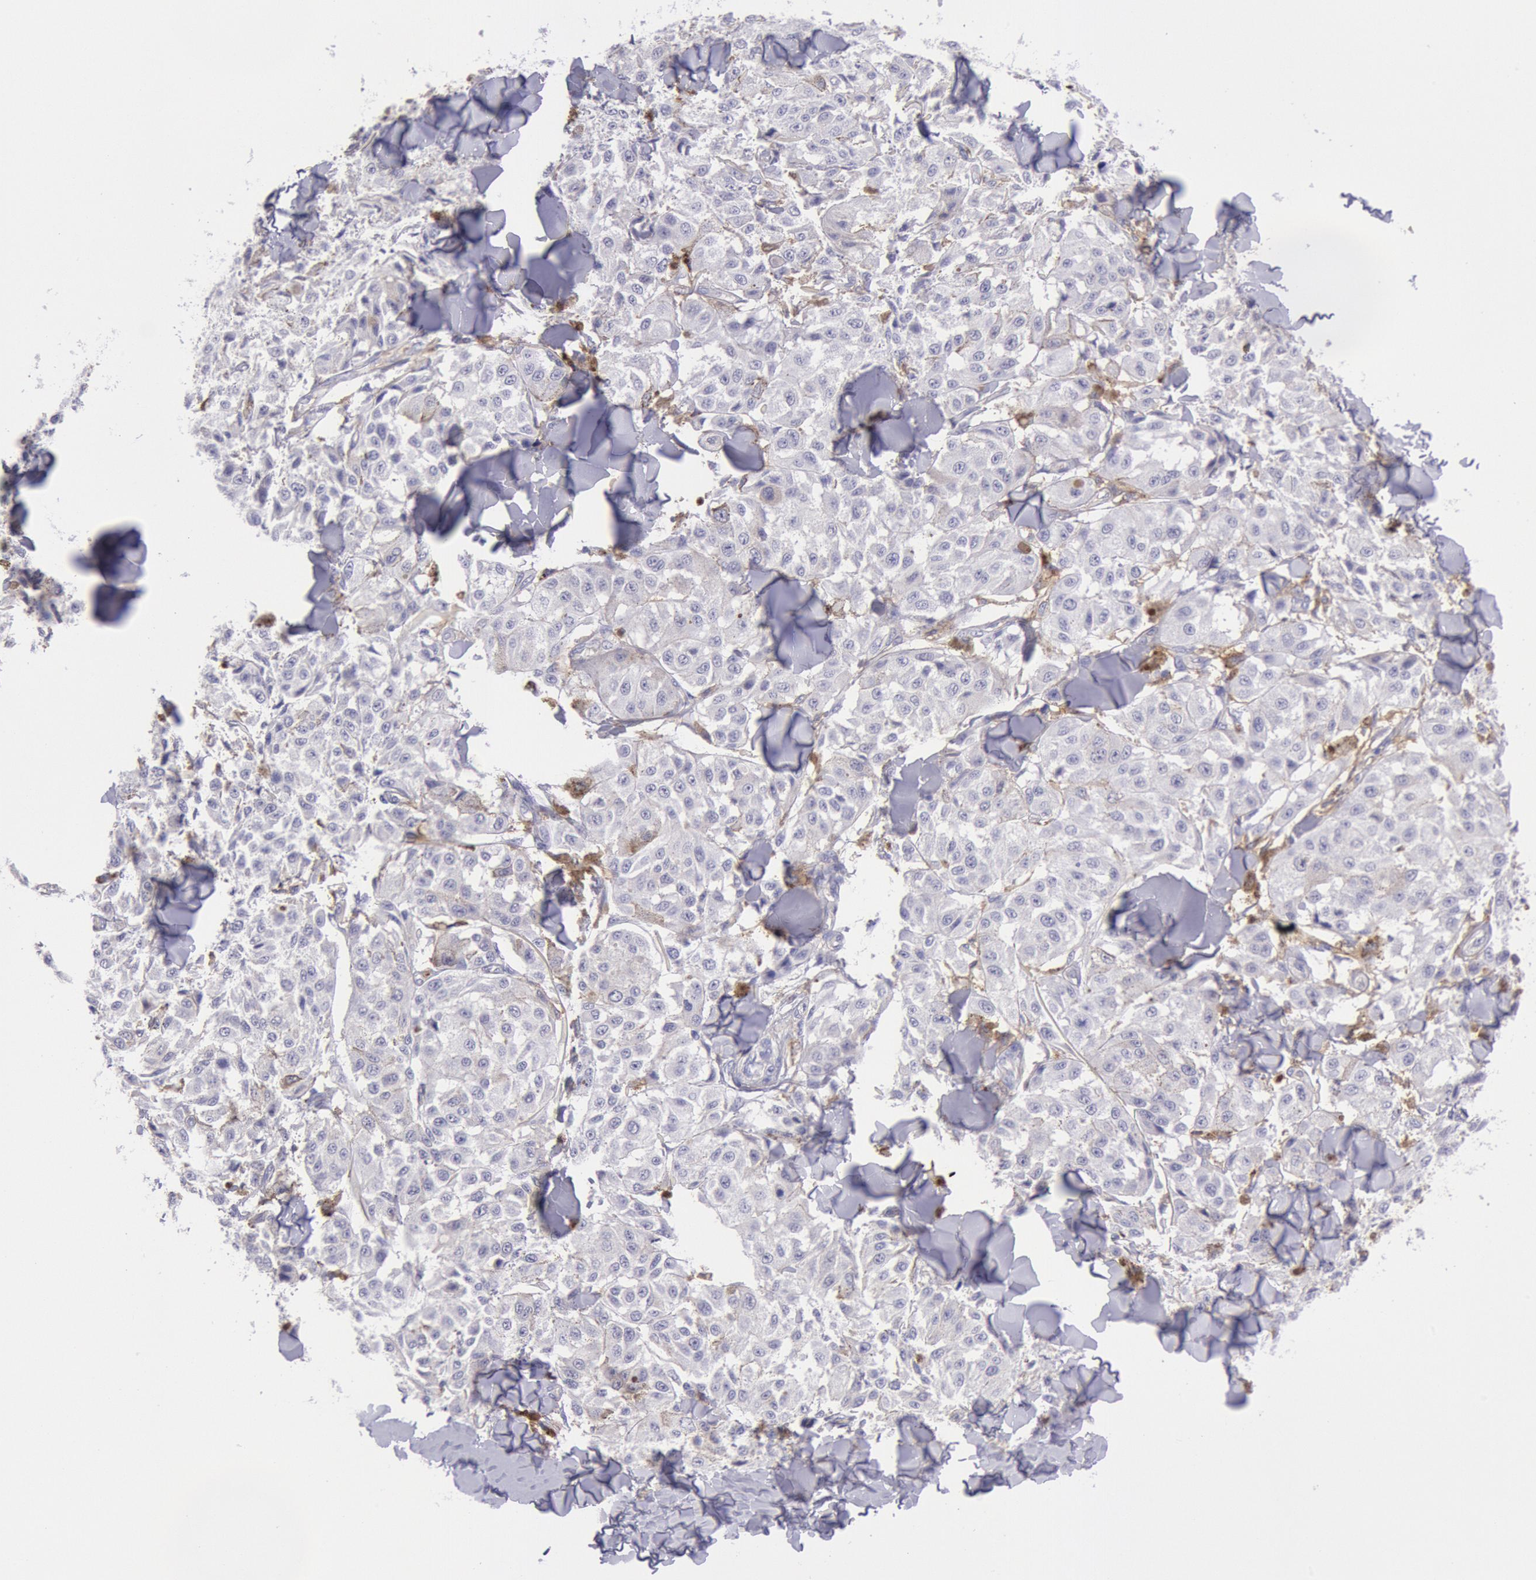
{"staining": {"intensity": "negative", "quantity": "none", "location": "none"}, "tissue": "melanoma", "cell_type": "Tumor cells", "image_type": "cancer", "snomed": [{"axis": "morphology", "description": "Malignant melanoma, NOS"}, {"axis": "topography", "description": "Skin"}], "caption": "This is an immunohistochemistry histopathology image of human malignant melanoma. There is no staining in tumor cells.", "gene": "LYN", "patient": {"sex": "female", "age": 64}}